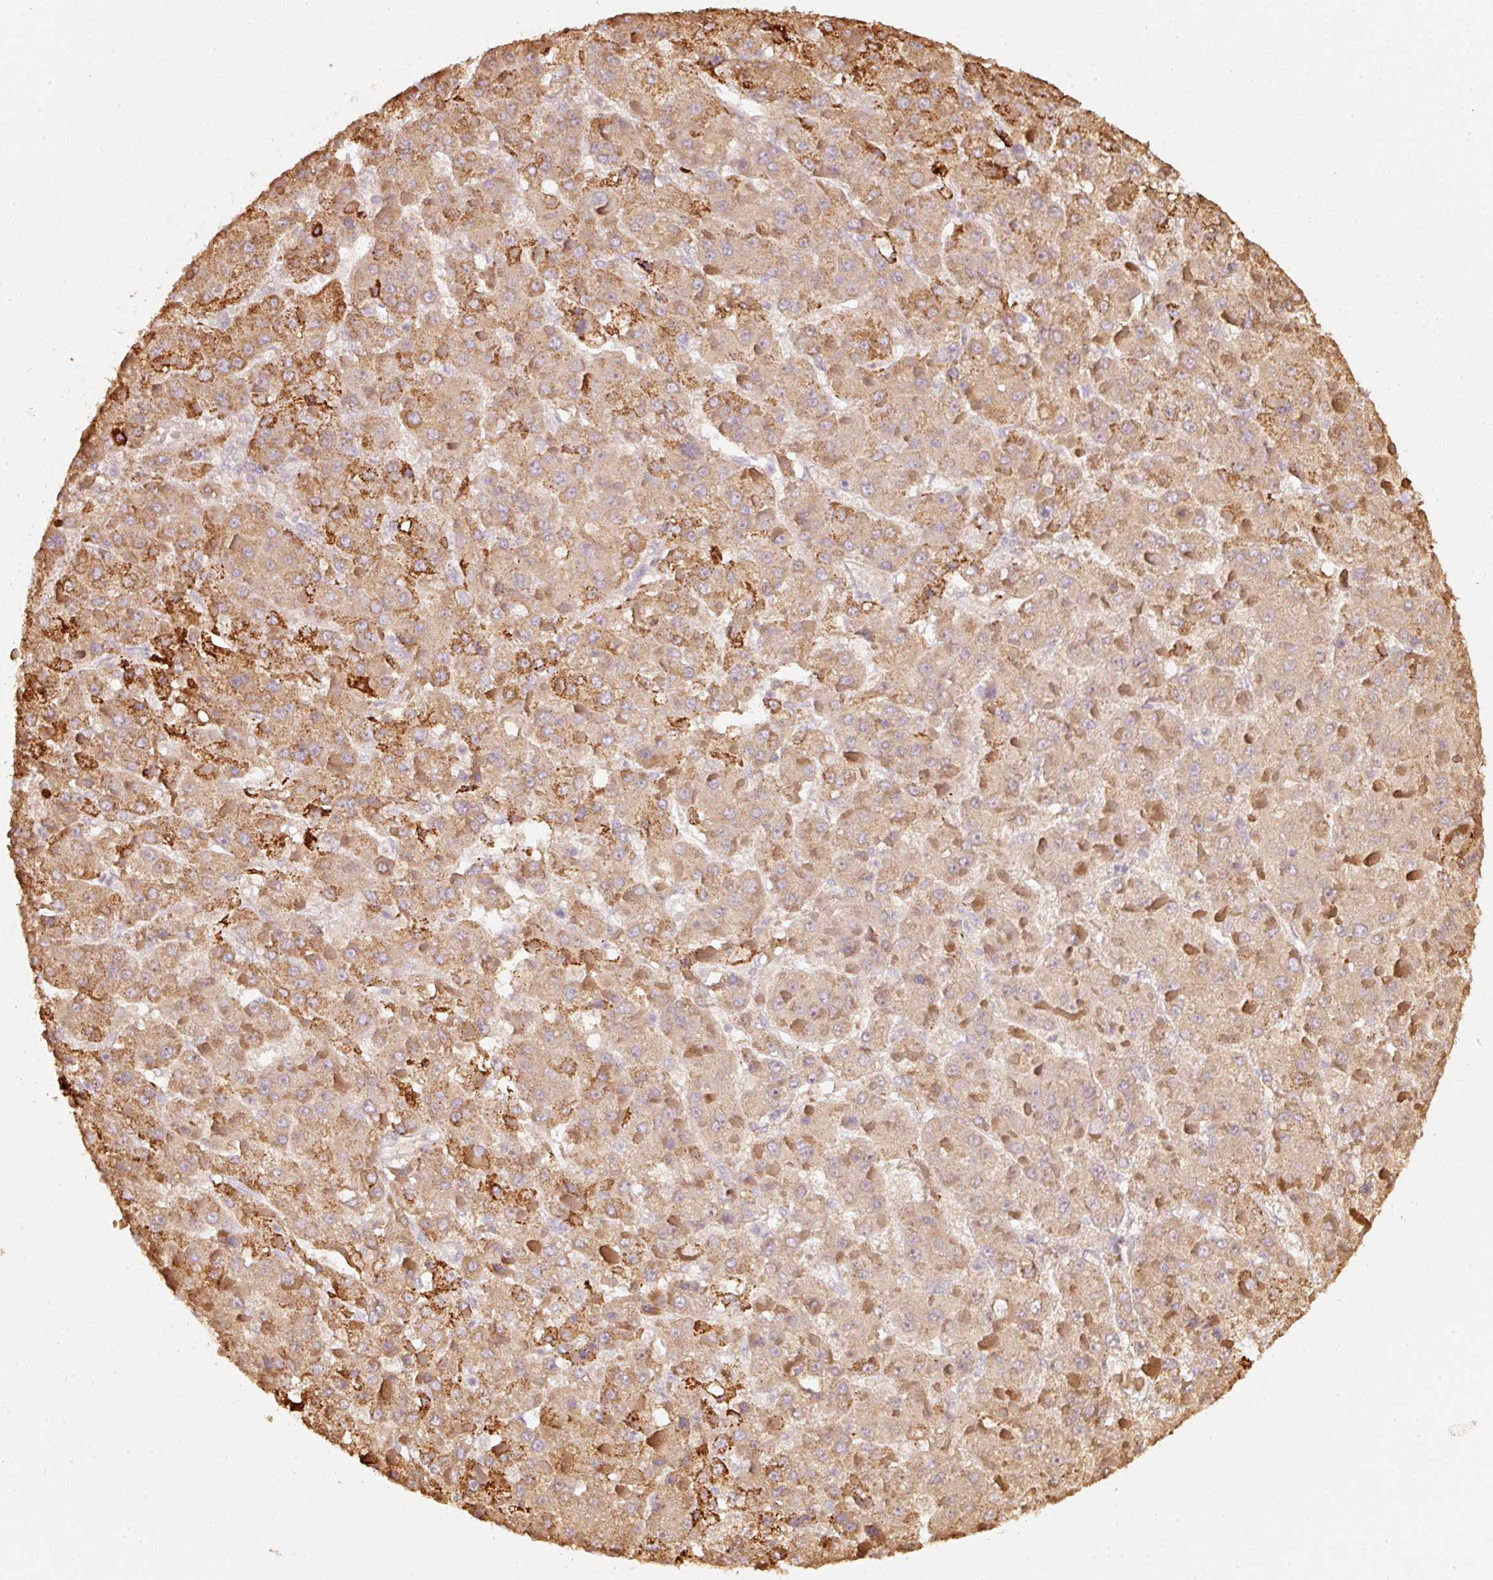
{"staining": {"intensity": "moderate", "quantity": ">75%", "location": "cytoplasmic/membranous"}, "tissue": "liver cancer", "cell_type": "Tumor cells", "image_type": "cancer", "snomed": [{"axis": "morphology", "description": "Carcinoma, Hepatocellular, NOS"}, {"axis": "topography", "description": "Liver"}], "caption": "Approximately >75% of tumor cells in liver cancer exhibit moderate cytoplasmic/membranous protein positivity as visualized by brown immunohistochemical staining.", "gene": "RAB35", "patient": {"sex": "female", "age": 73}}